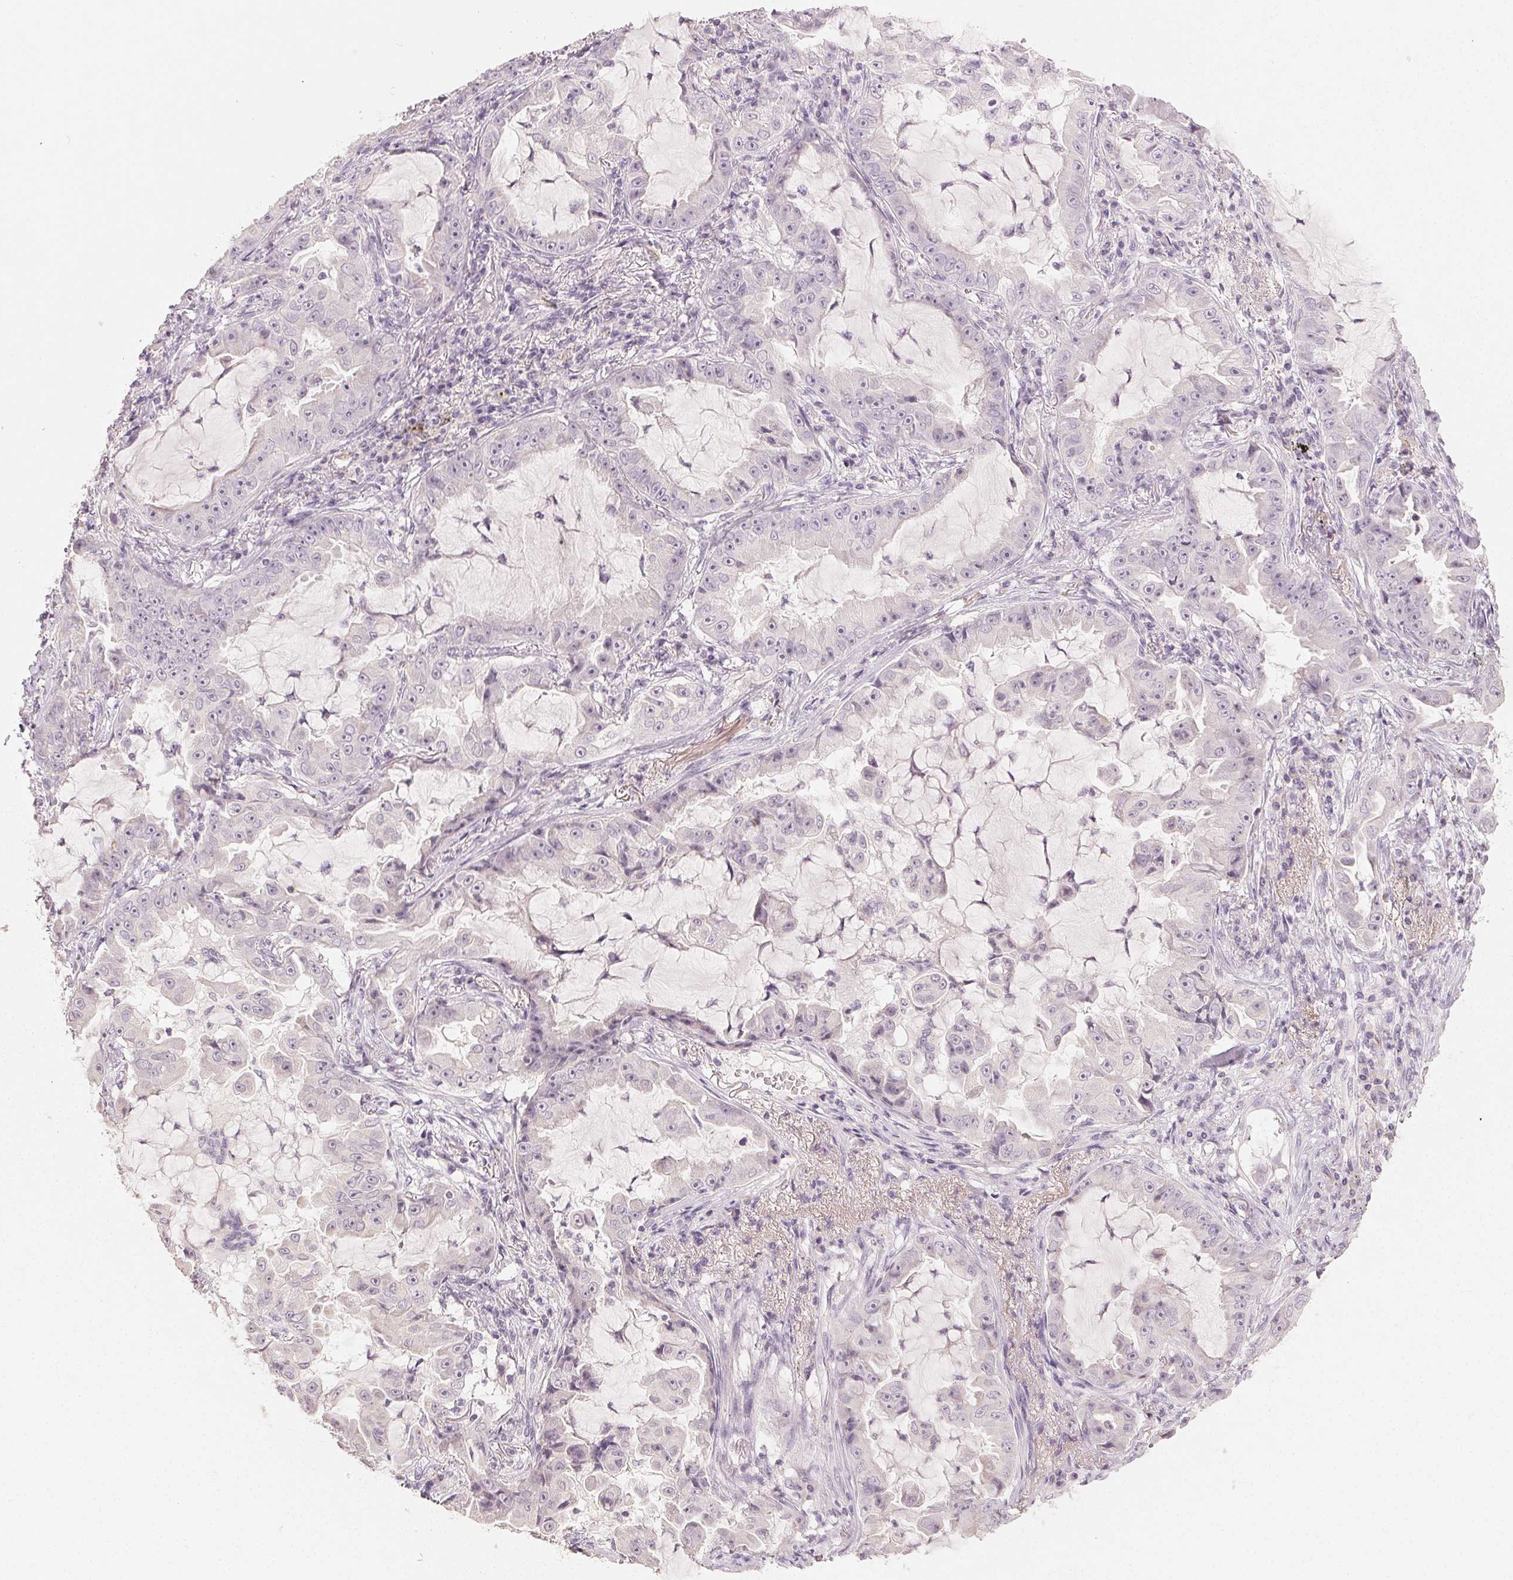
{"staining": {"intensity": "negative", "quantity": "none", "location": "none"}, "tissue": "lung cancer", "cell_type": "Tumor cells", "image_type": "cancer", "snomed": [{"axis": "morphology", "description": "Adenocarcinoma, NOS"}, {"axis": "topography", "description": "Lung"}], "caption": "Tumor cells show no significant staining in lung cancer (adenocarcinoma).", "gene": "LVRN", "patient": {"sex": "female", "age": 52}}